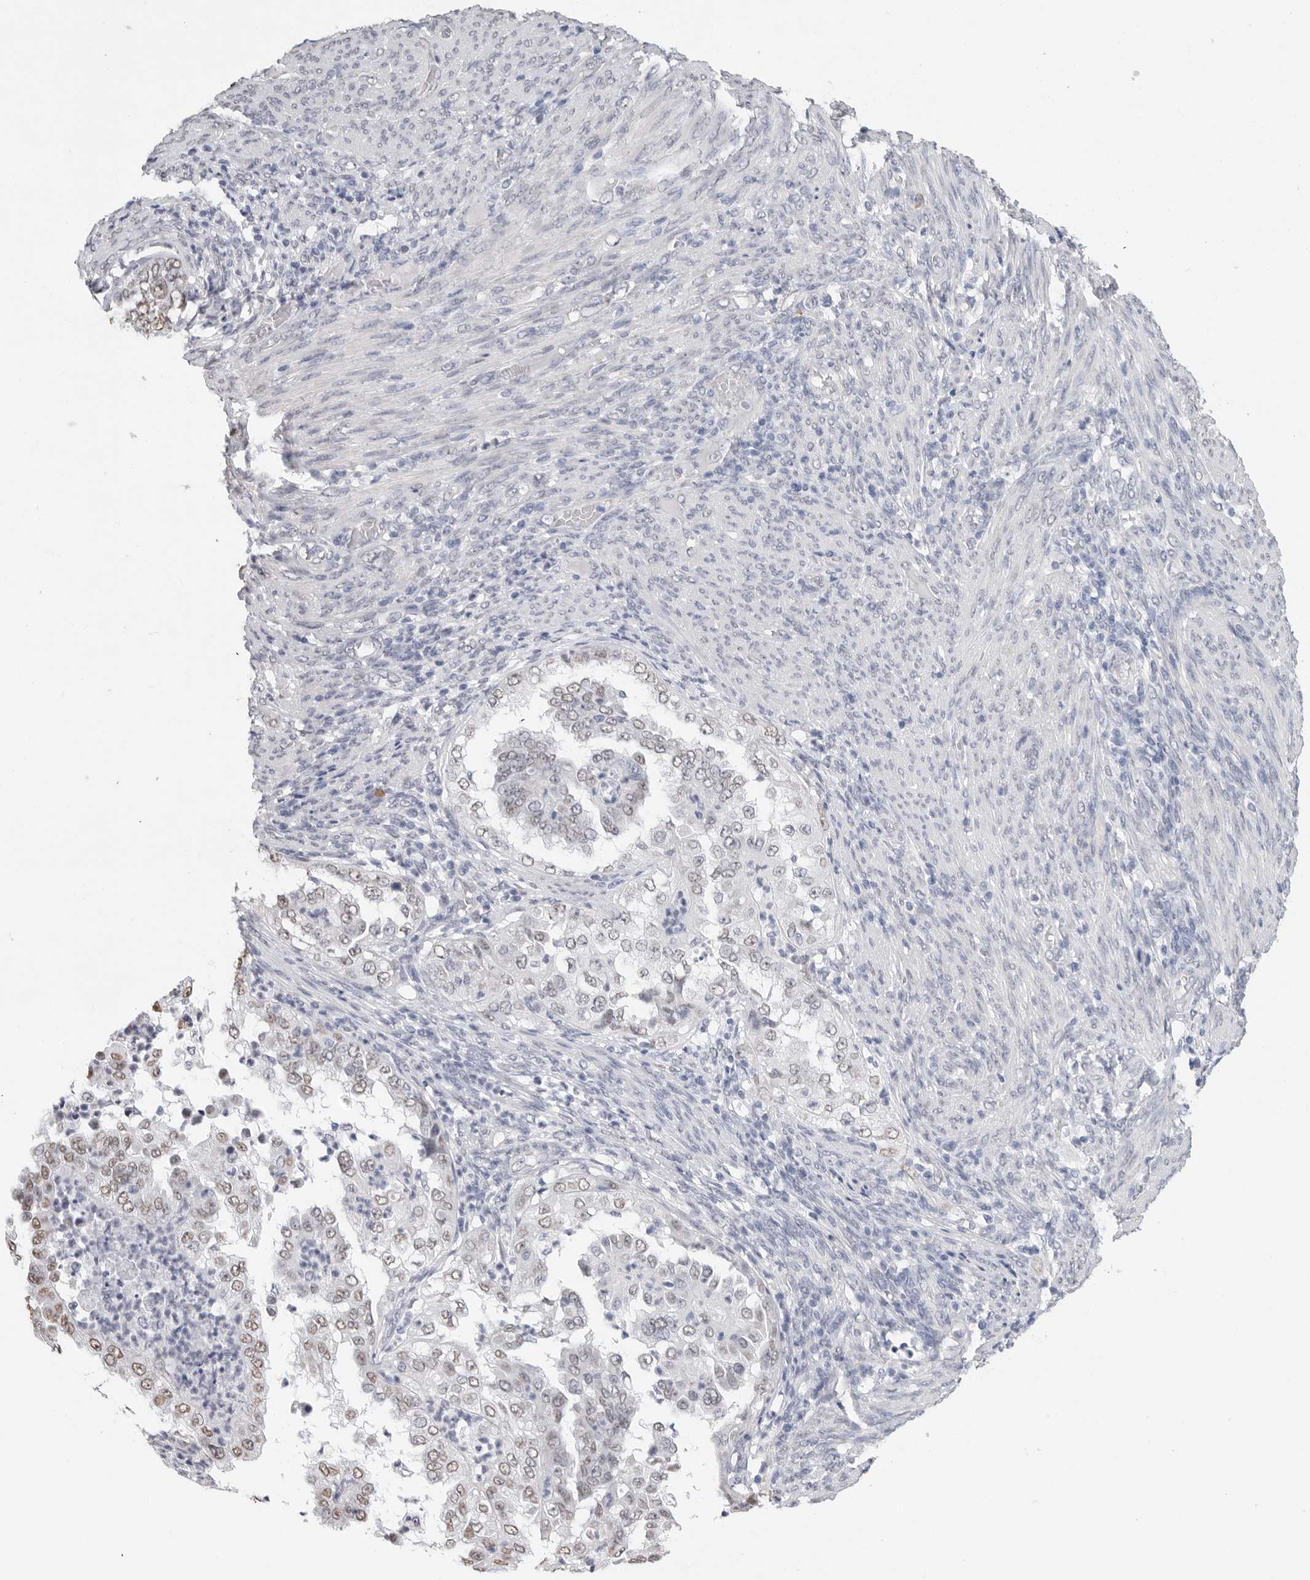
{"staining": {"intensity": "weak", "quantity": "25%-75%", "location": "nuclear"}, "tissue": "endometrial cancer", "cell_type": "Tumor cells", "image_type": "cancer", "snomed": [{"axis": "morphology", "description": "Adenocarcinoma, NOS"}, {"axis": "topography", "description": "Endometrium"}], "caption": "Immunohistochemical staining of human endometrial cancer (adenocarcinoma) demonstrates low levels of weak nuclear expression in about 25%-75% of tumor cells.", "gene": "ARHGEF10", "patient": {"sex": "female", "age": 85}}